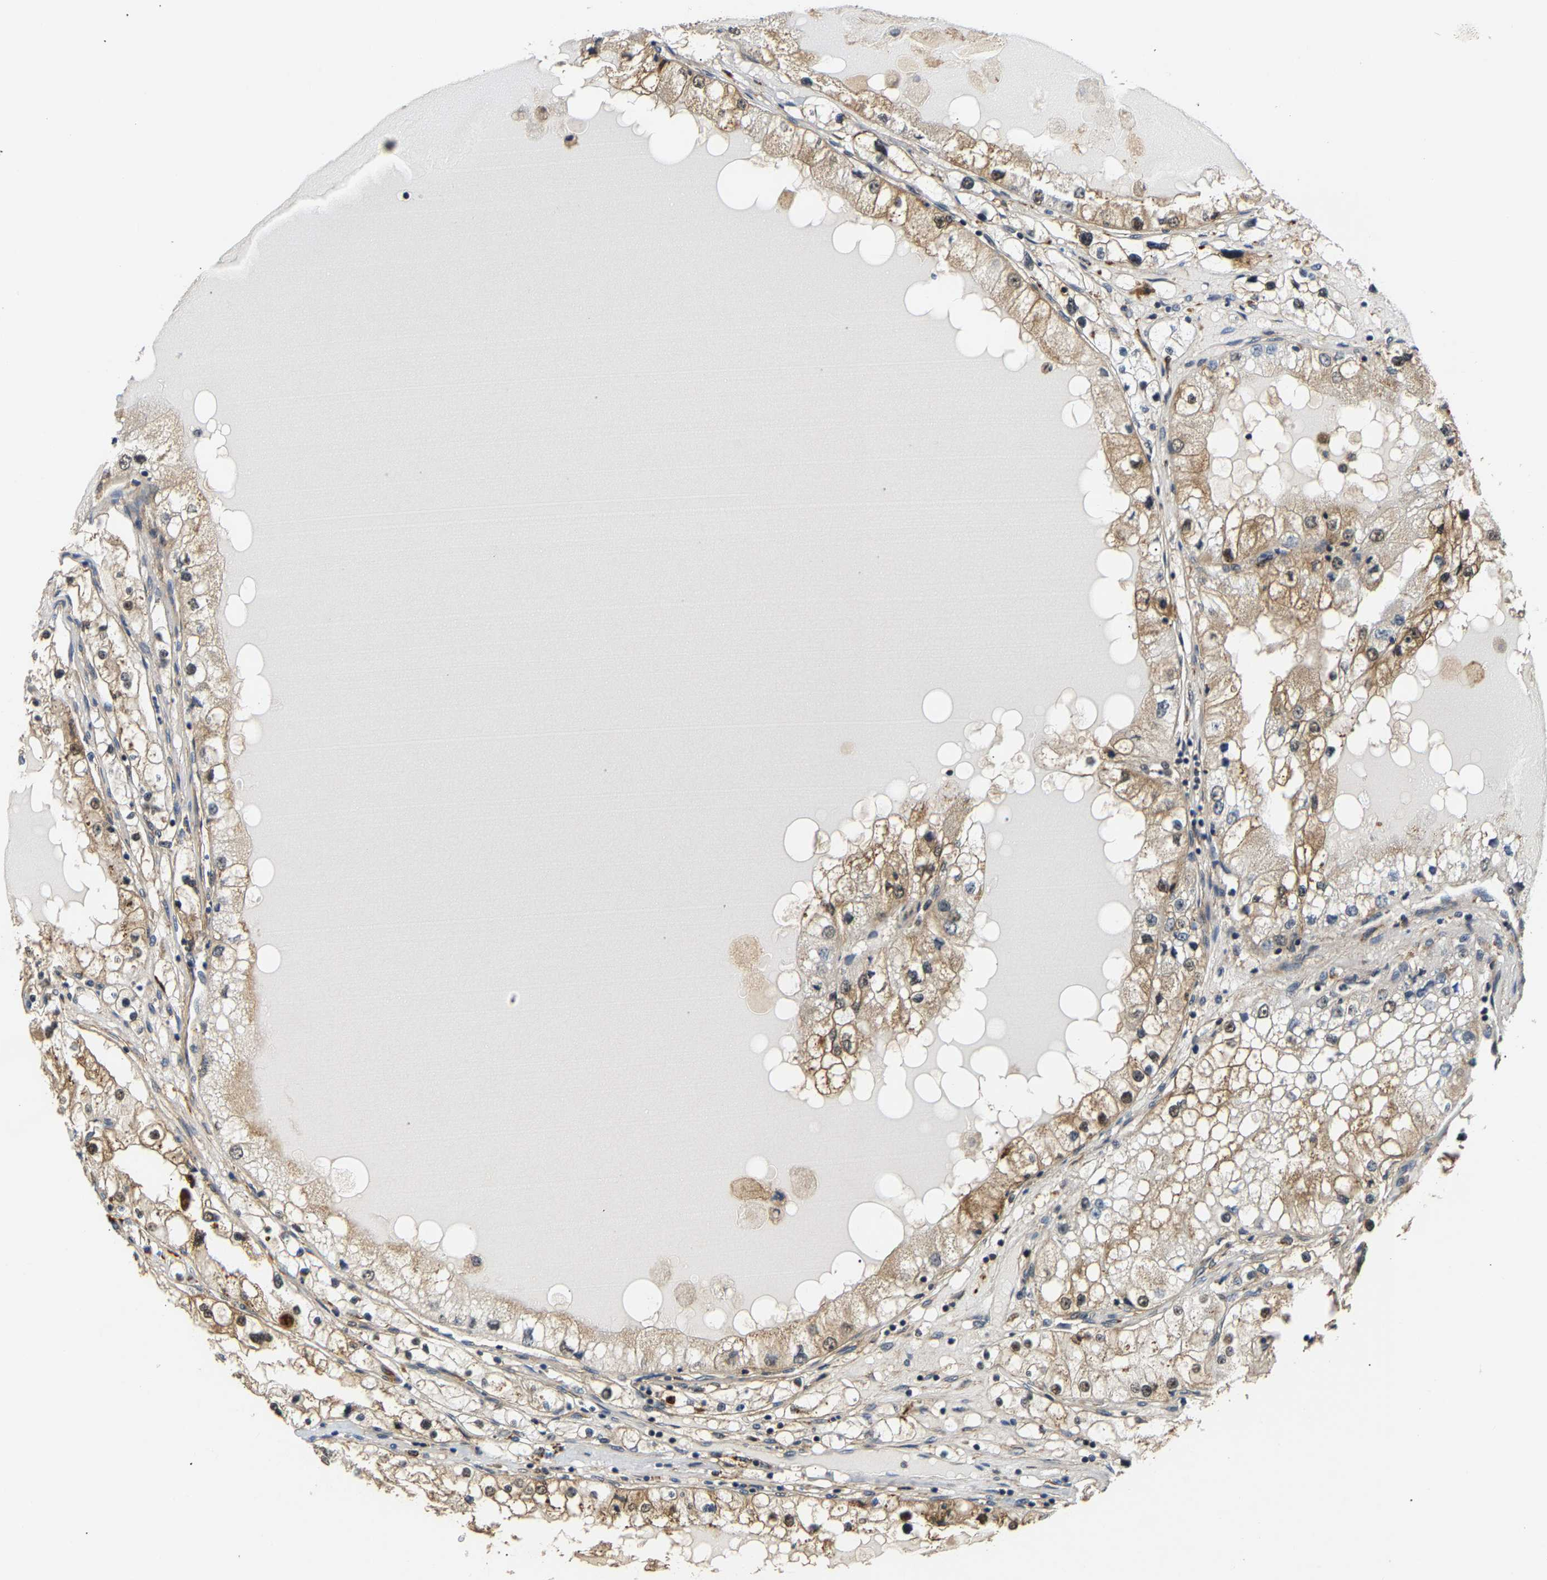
{"staining": {"intensity": "moderate", "quantity": ">75%", "location": "cytoplasmic/membranous"}, "tissue": "renal cancer", "cell_type": "Tumor cells", "image_type": "cancer", "snomed": [{"axis": "morphology", "description": "Adenocarcinoma, NOS"}, {"axis": "topography", "description": "Kidney"}], "caption": "Tumor cells display medium levels of moderate cytoplasmic/membranous staining in about >75% of cells in renal cancer (adenocarcinoma). The protein of interest is shown in brown color, while the nuclei are stained blue.", "gene": "LARP6", "patient": {"sex": "male", "age": 68}}